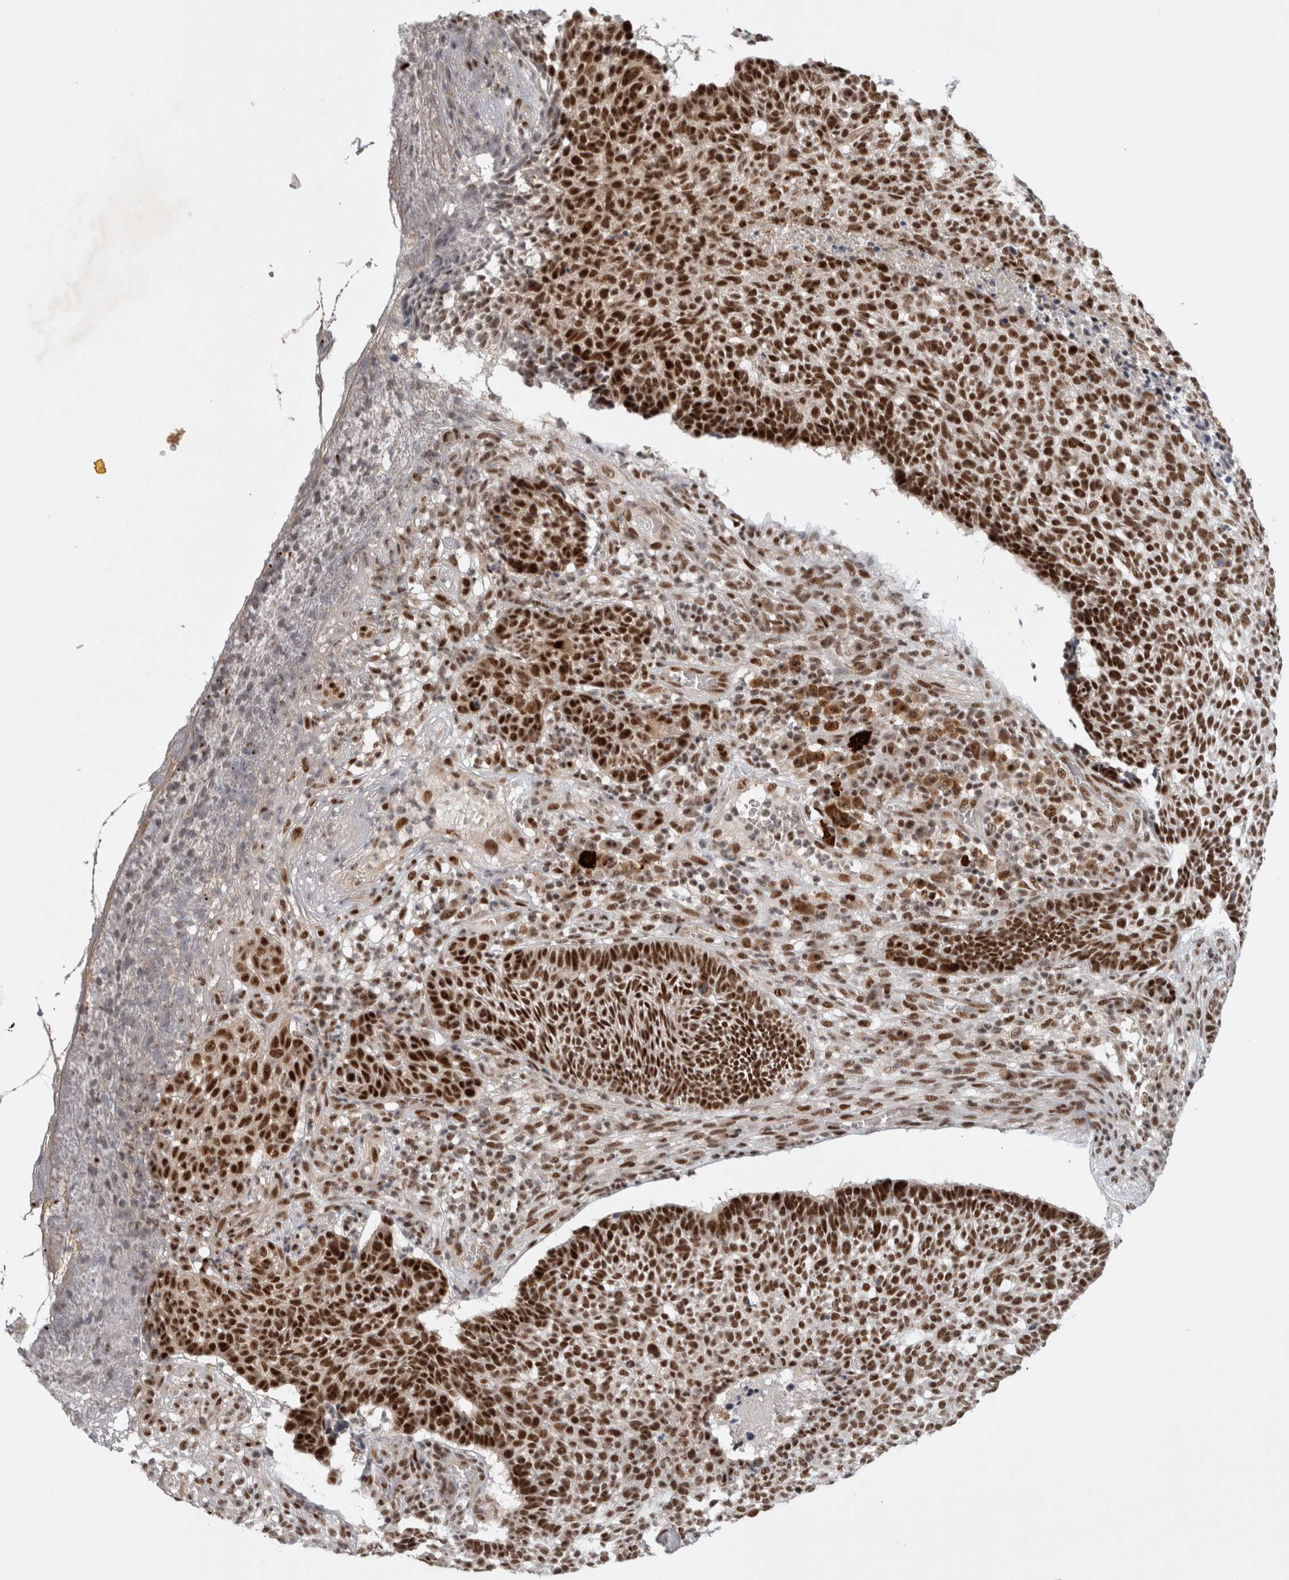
{"staining": {"intensity": "strong", "quantity": ">75%", "location": "nuclear"}, "tissue": "skin cancer", "cell_type": "Tumor cells", "image_type": "cancer", "snomed": [{"axis": "morphology", "description": "Basal cell carcinoma"}, {"axis": "topography", "description": "Skin"}], "caption": "Skin basal cell carcinoma stained with immunohistochemistry demonstrates strong nuclear staining in approximately >75% of tumor cells. The staining was performed using DAB (3,3'-diaminobenzidine), with brown indicating positive protein expression. Nuclei are stained blue with hematoxylin.", "gene": "HESX1", "patient": {"sex": "male", "age": 85}}